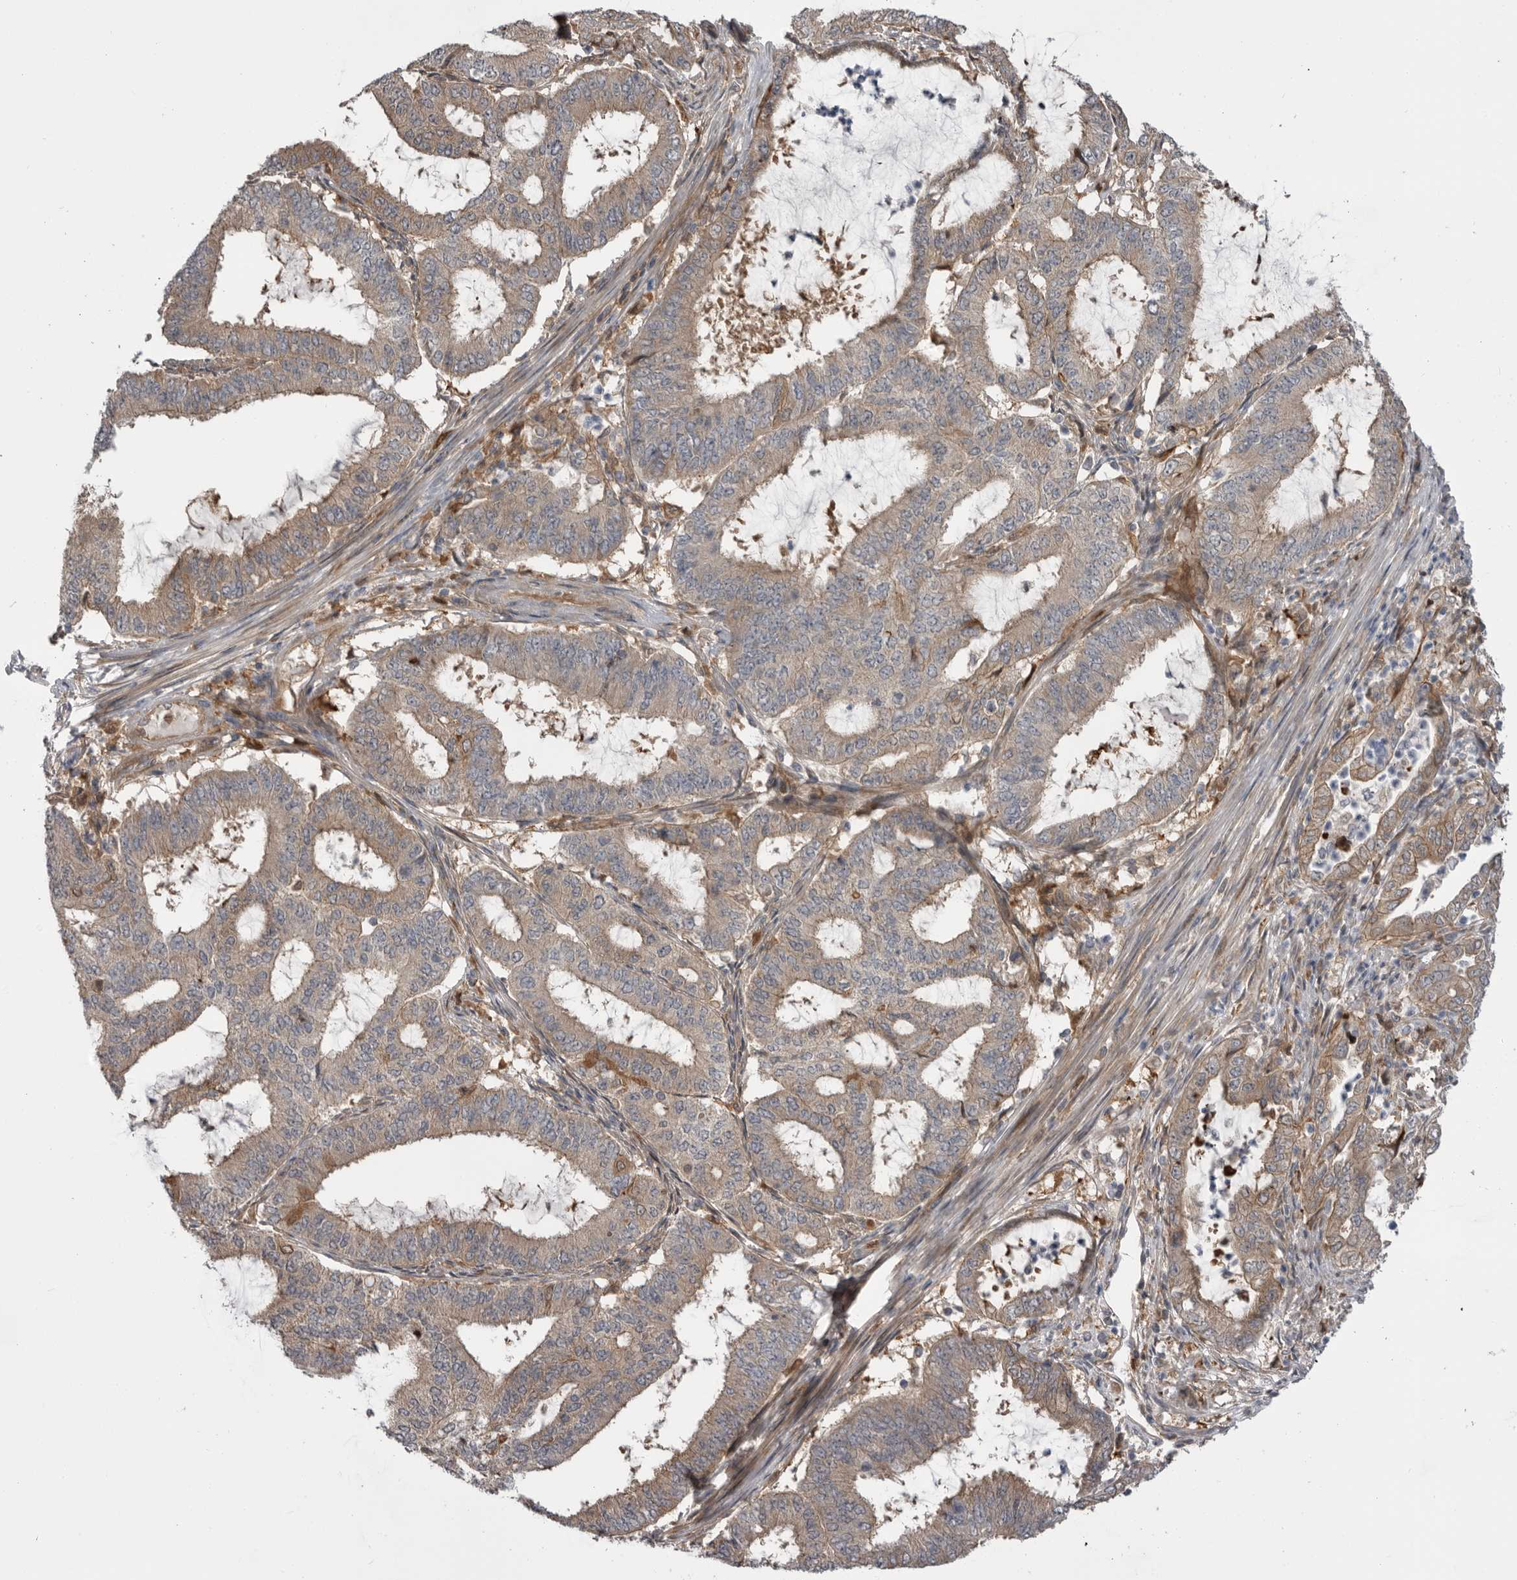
{"staining": {"intensity": "weak", "quantity": ">75%", "location": "cytoplasmic/membranous"}, "tissue": "endometrial cancer", "cell_type": "Tumor cells", "image_type": "cancer", "snomed": [{"axis": "morphology", "description": "Adenocarcinoma, NOS"}, {"axis": "topography", "description": "Endometrium"}], "caption": "IHC image of human adenocarcinoma (endometrial) stained for a protein (brown), which exhibits low levels of weak cytoplasmic/membranous staining in approximately >75% of tumor cells.", "gene": "RAB3GAP2", "patient": {"sex": "female", "age": 51}}